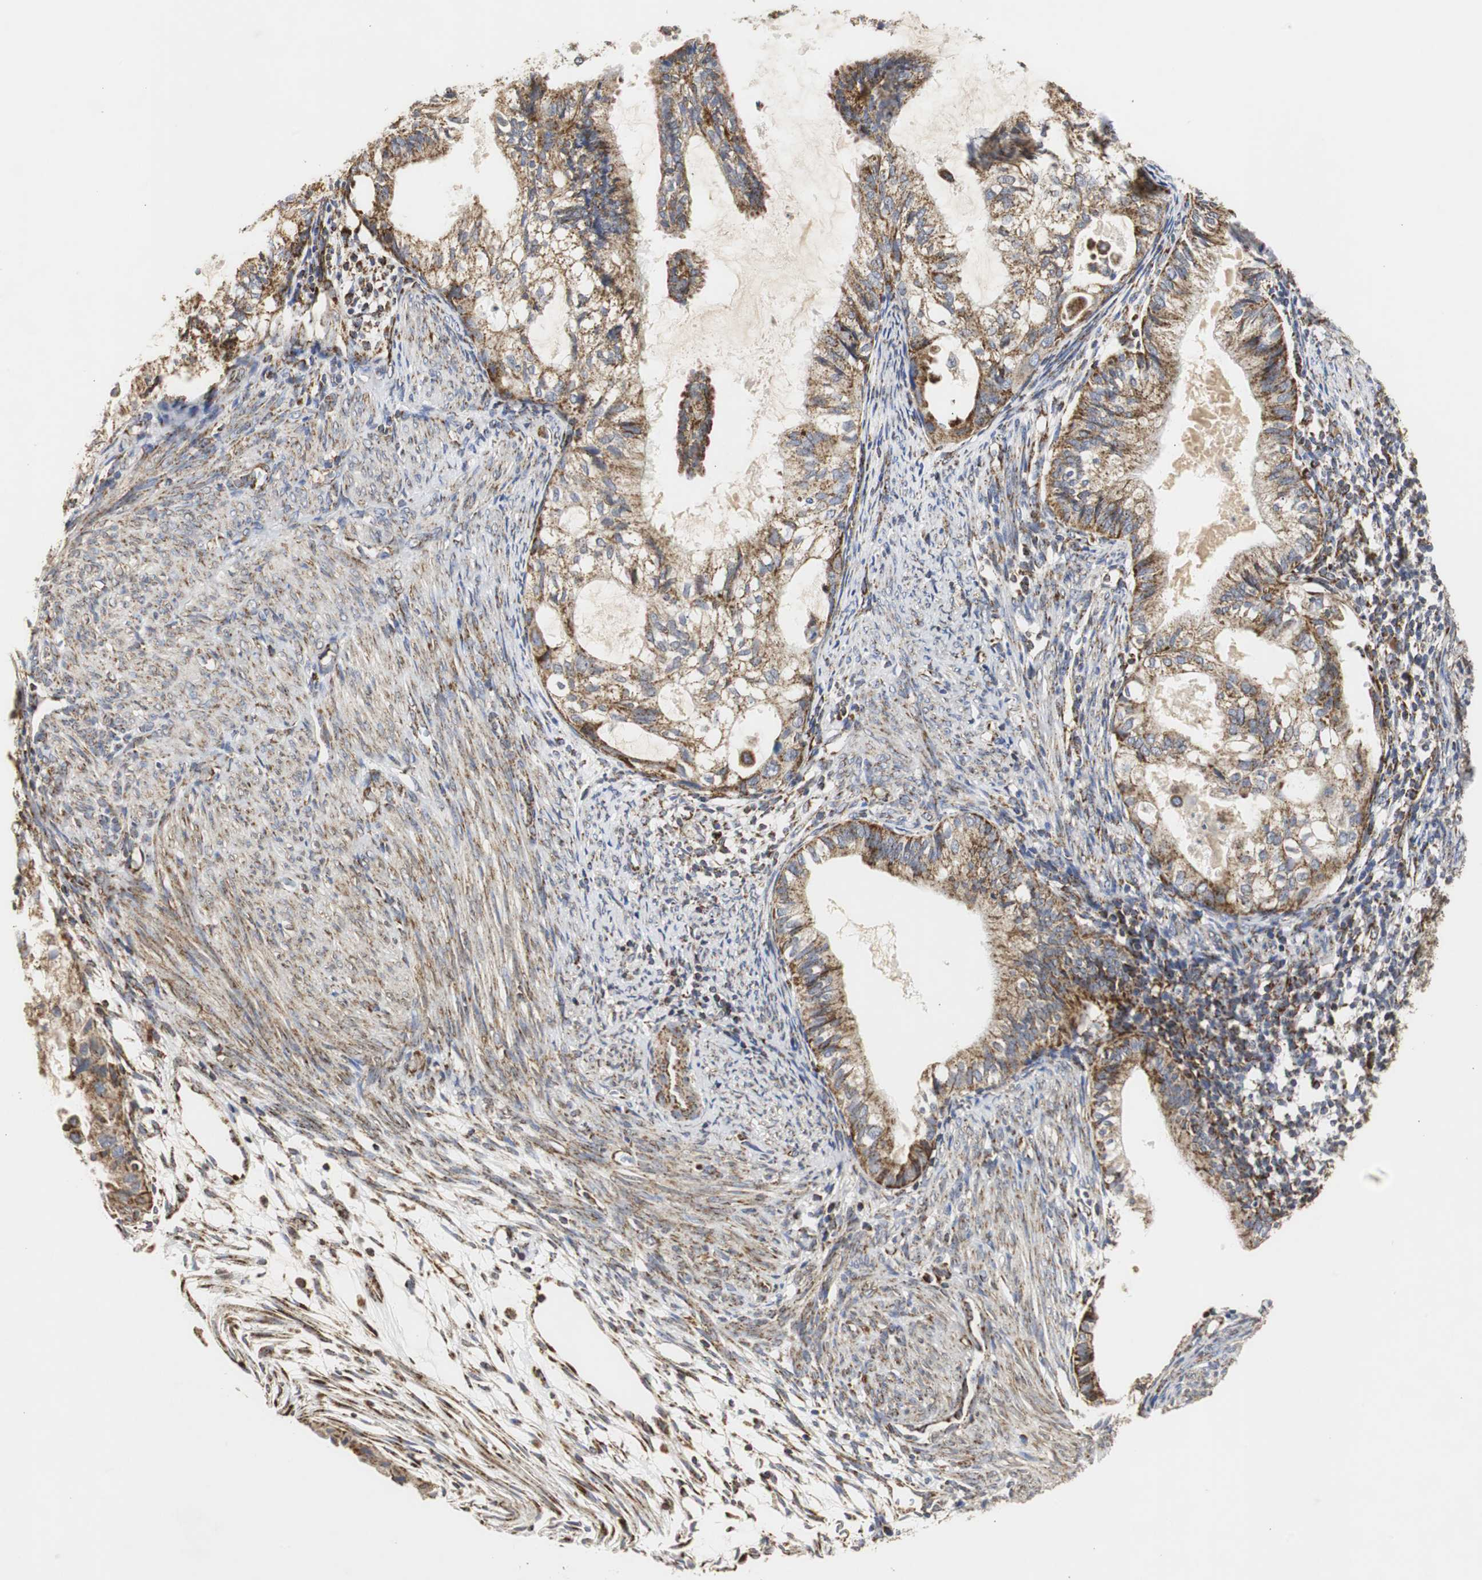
{"staining": {"intensity": "moderate", "quantity": ">75%", "location": "cytoplasmic/membranous"}, "tissue": "cervical cancer", "cell_type": "Tumor cells", "image_type": "cancer", "snomed": [{"axis": "morphology", "description": "Normal tissue, NOS"}, {"axis": "morphology", "description": "Adenocarcinoma, NOS"}, {"axis": "topography", "description": "Cervix"}, {"axis": "topography", "description": "Endometrium"}], "caption": "High-power microscopy captured an IHC photomicrograph of cervical adenocarcinoma, revealing moderate cytoplasmic/membranous positivity in approximately >75% of tumor cells. (Stains: DAB in brown, nuclei in blue, Microscopy: brightfield microscopy at high magnification).", "gene": "HSD17B10", "patient": {"sex": "female", "age": 86}}